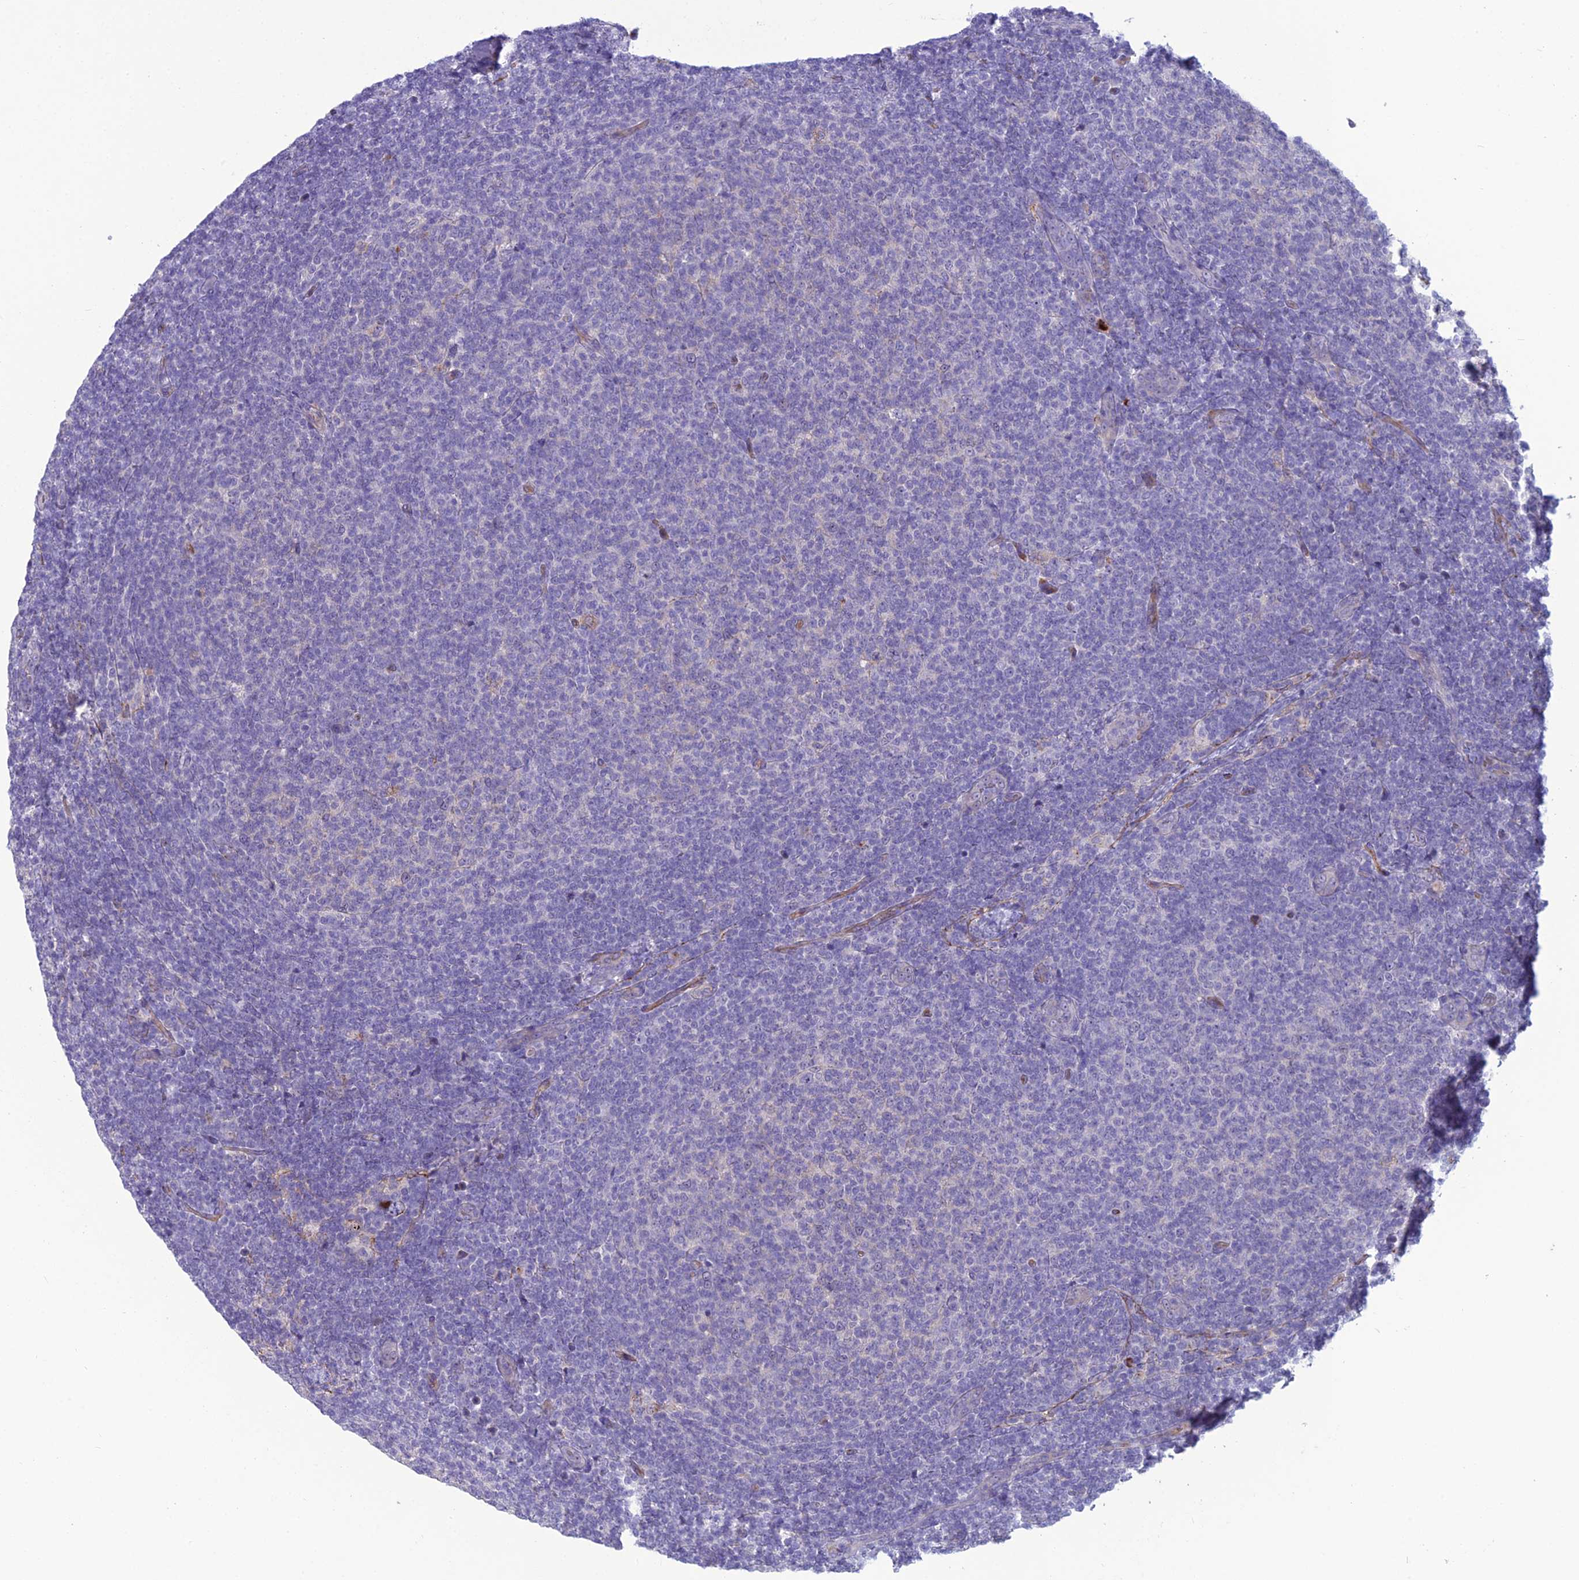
{"staining": {"intensity": "negative", "quantity": "none", "location": "none"}, "tissue": "lymphoma", "cell_type": "Tumor cells", "image_type": "cancer", "snomed": [{"axis": "morphology", "description": "Malignant lymphoma, non-Hodgkin's type, Low grade"}, {"axis": "topography", "description": "Lymph node"}], "caption": "The immunohistochemistry photomicrograph has no significant expression in tumor cells of lymphoma tissue. (IHC, brightfield microscopy, high magnification).", "gene": "BBS7", "patient": {"sex": "male", "age": 66}}